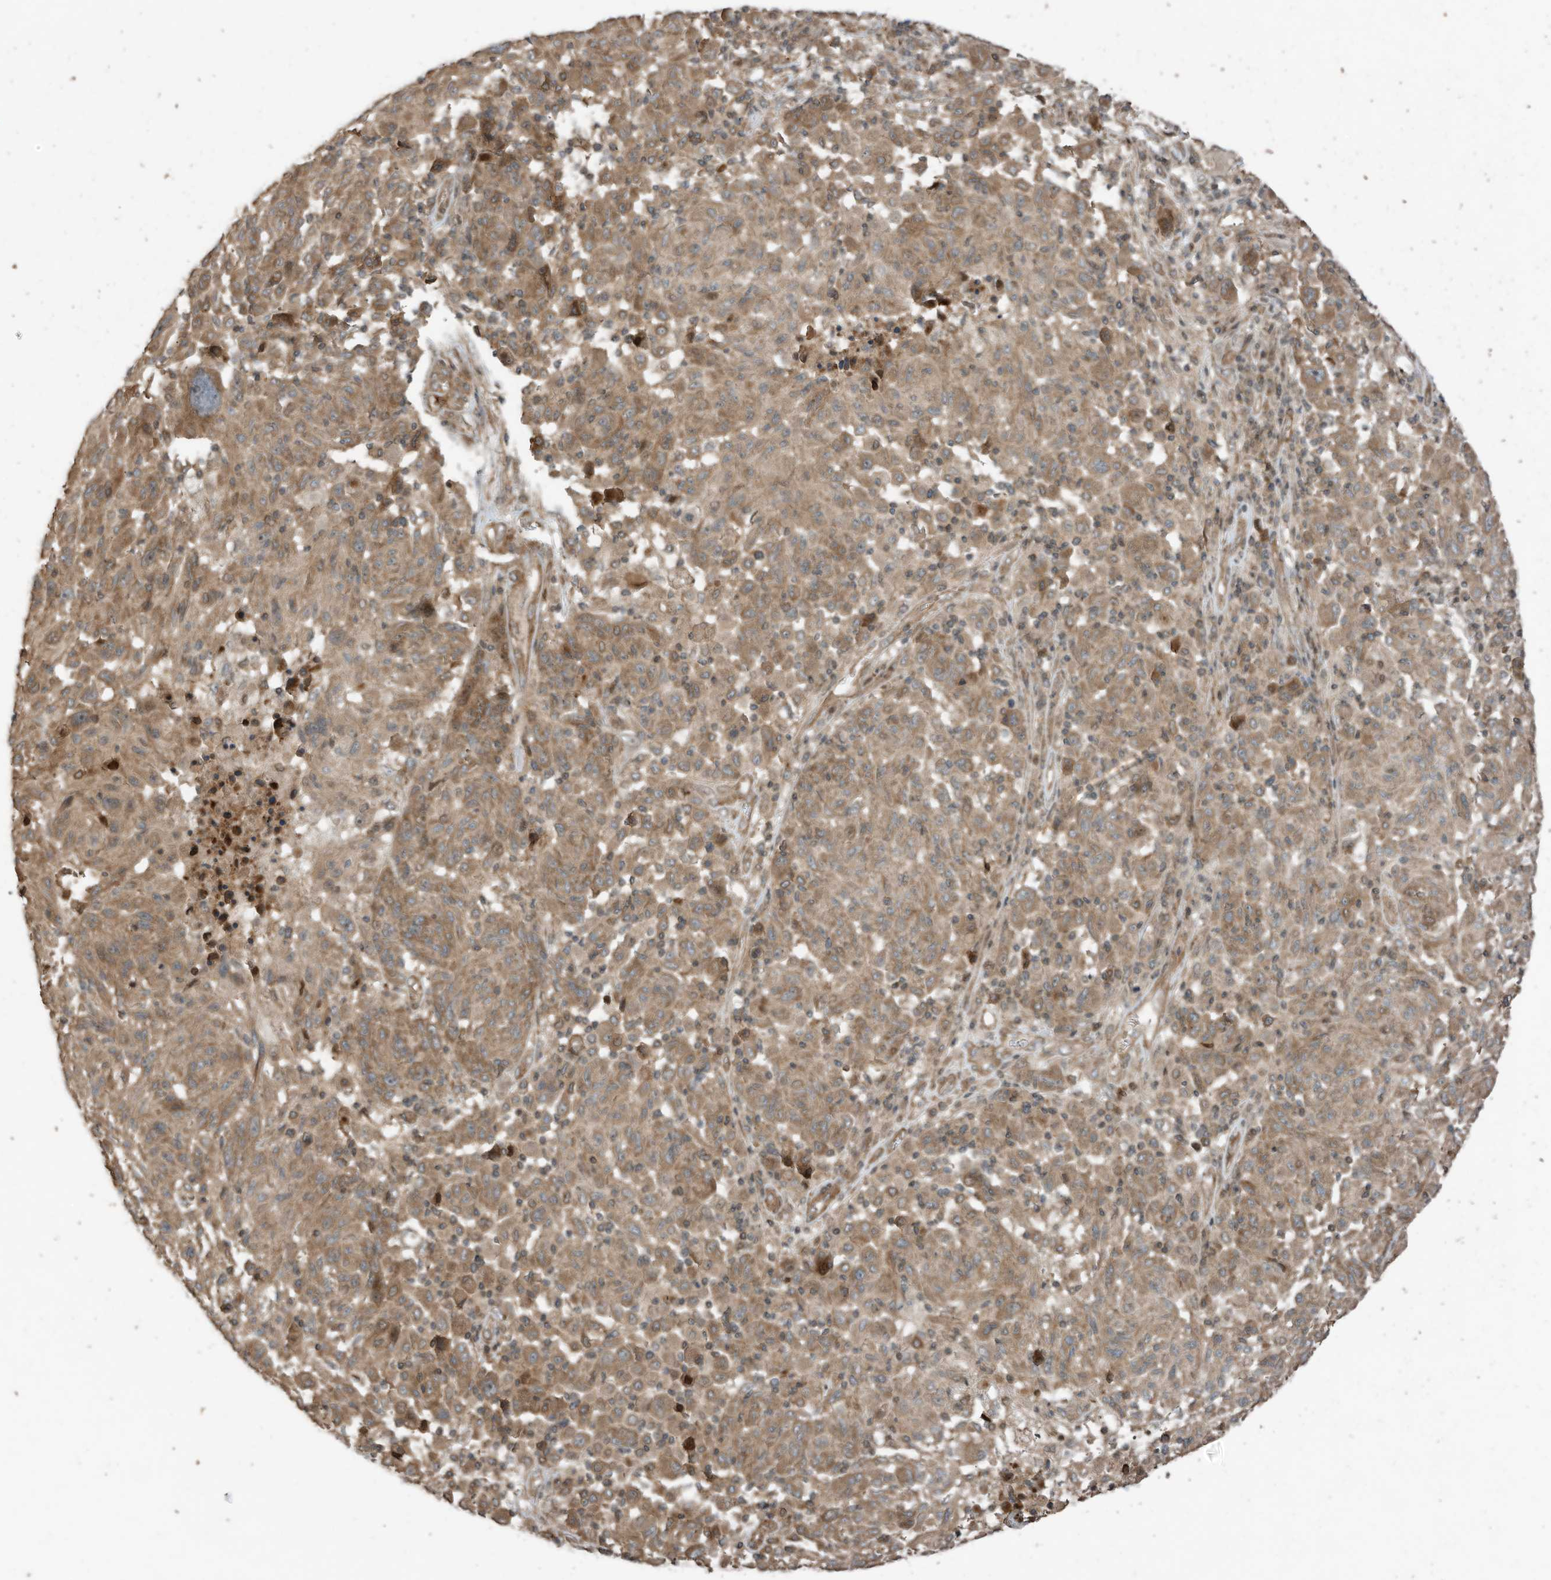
{"staining": {"intensity": "moderate", "quantity": ">75%", "location": "cytoplasmic/membranous"}, "tissue": "melanoma", "cell_type": "Tumor cells", "image_type": "cancer", "snomed": [{"axis": "morphology", "description": "Malignant melanoma, NOS"}, {"axis": "topography", "description": "Skin"}], "caption": "Melanoma stained with immunohistochemistry reveals moderate cytoplasmic/membranous expression in about >75% of tumor cells.", "gene": "ZNF653", "patient": {"sex": "male", "age": 53}}